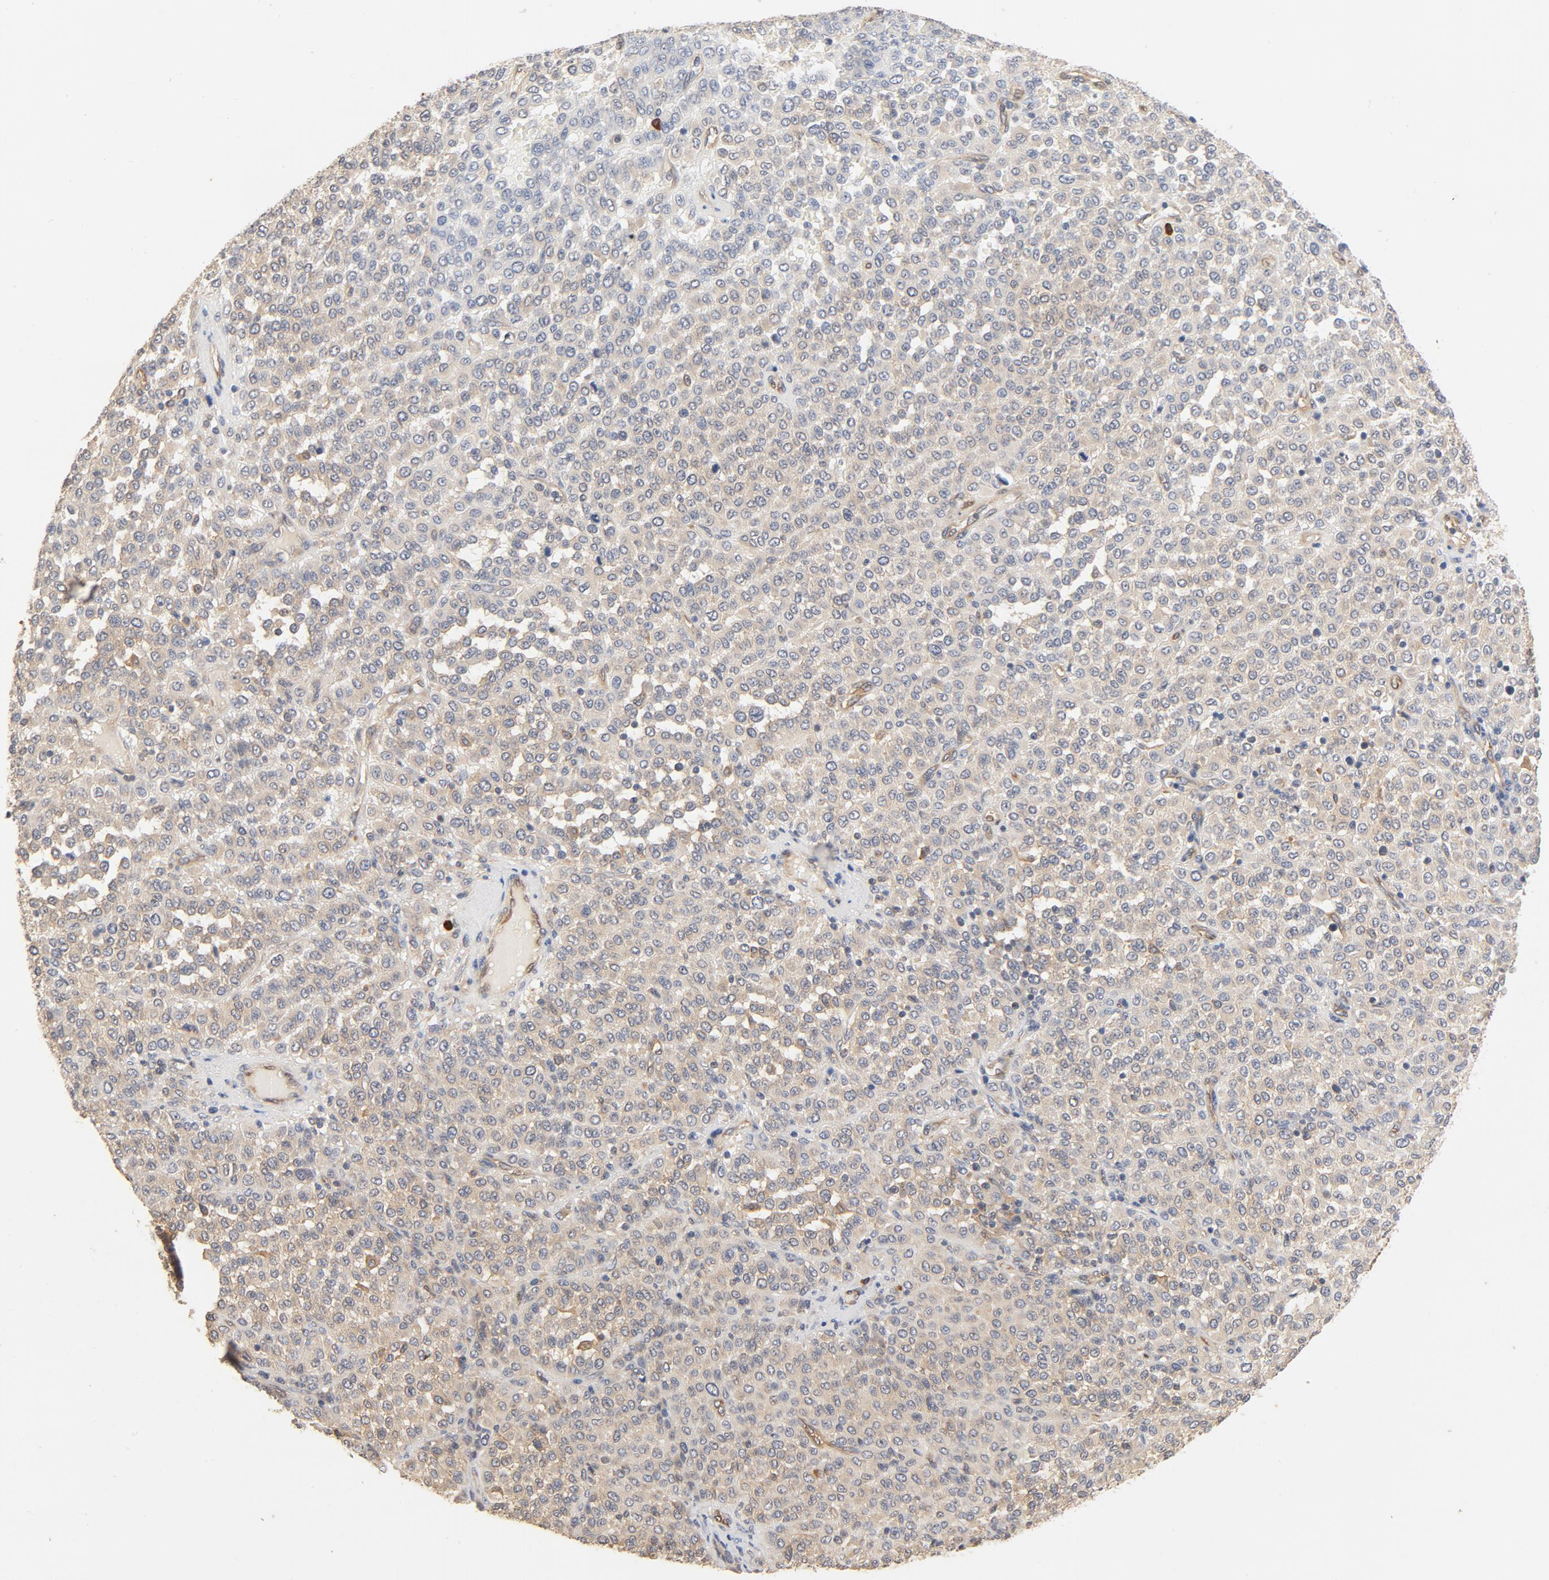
{"staining": {"intensity": "weak", "quantity": ">75%", "location": "cytoplasmic/membranous"}, "tissue": "melanoma", "cell_type": "Tumor cells", "image_type": "cancer", "snomed": [{"axis": "morphology", "description": "Malignant melanoma, Metastatic site"}, {"axis": "topography", "description": "Pancreas"}], "caption": "Immunohistochemistry photomicrograph of neoplastic tissue: melanoma stained using immunohistochemistry (IHC) shows low levels of weak protein expression localized specifically in the cytoplasmic/membranous of tumor cells, appearing as a cytoplasmic/membranous brown color.", "gene": "UBE2J1", "patient": {"sex": "female", "age": 30}}